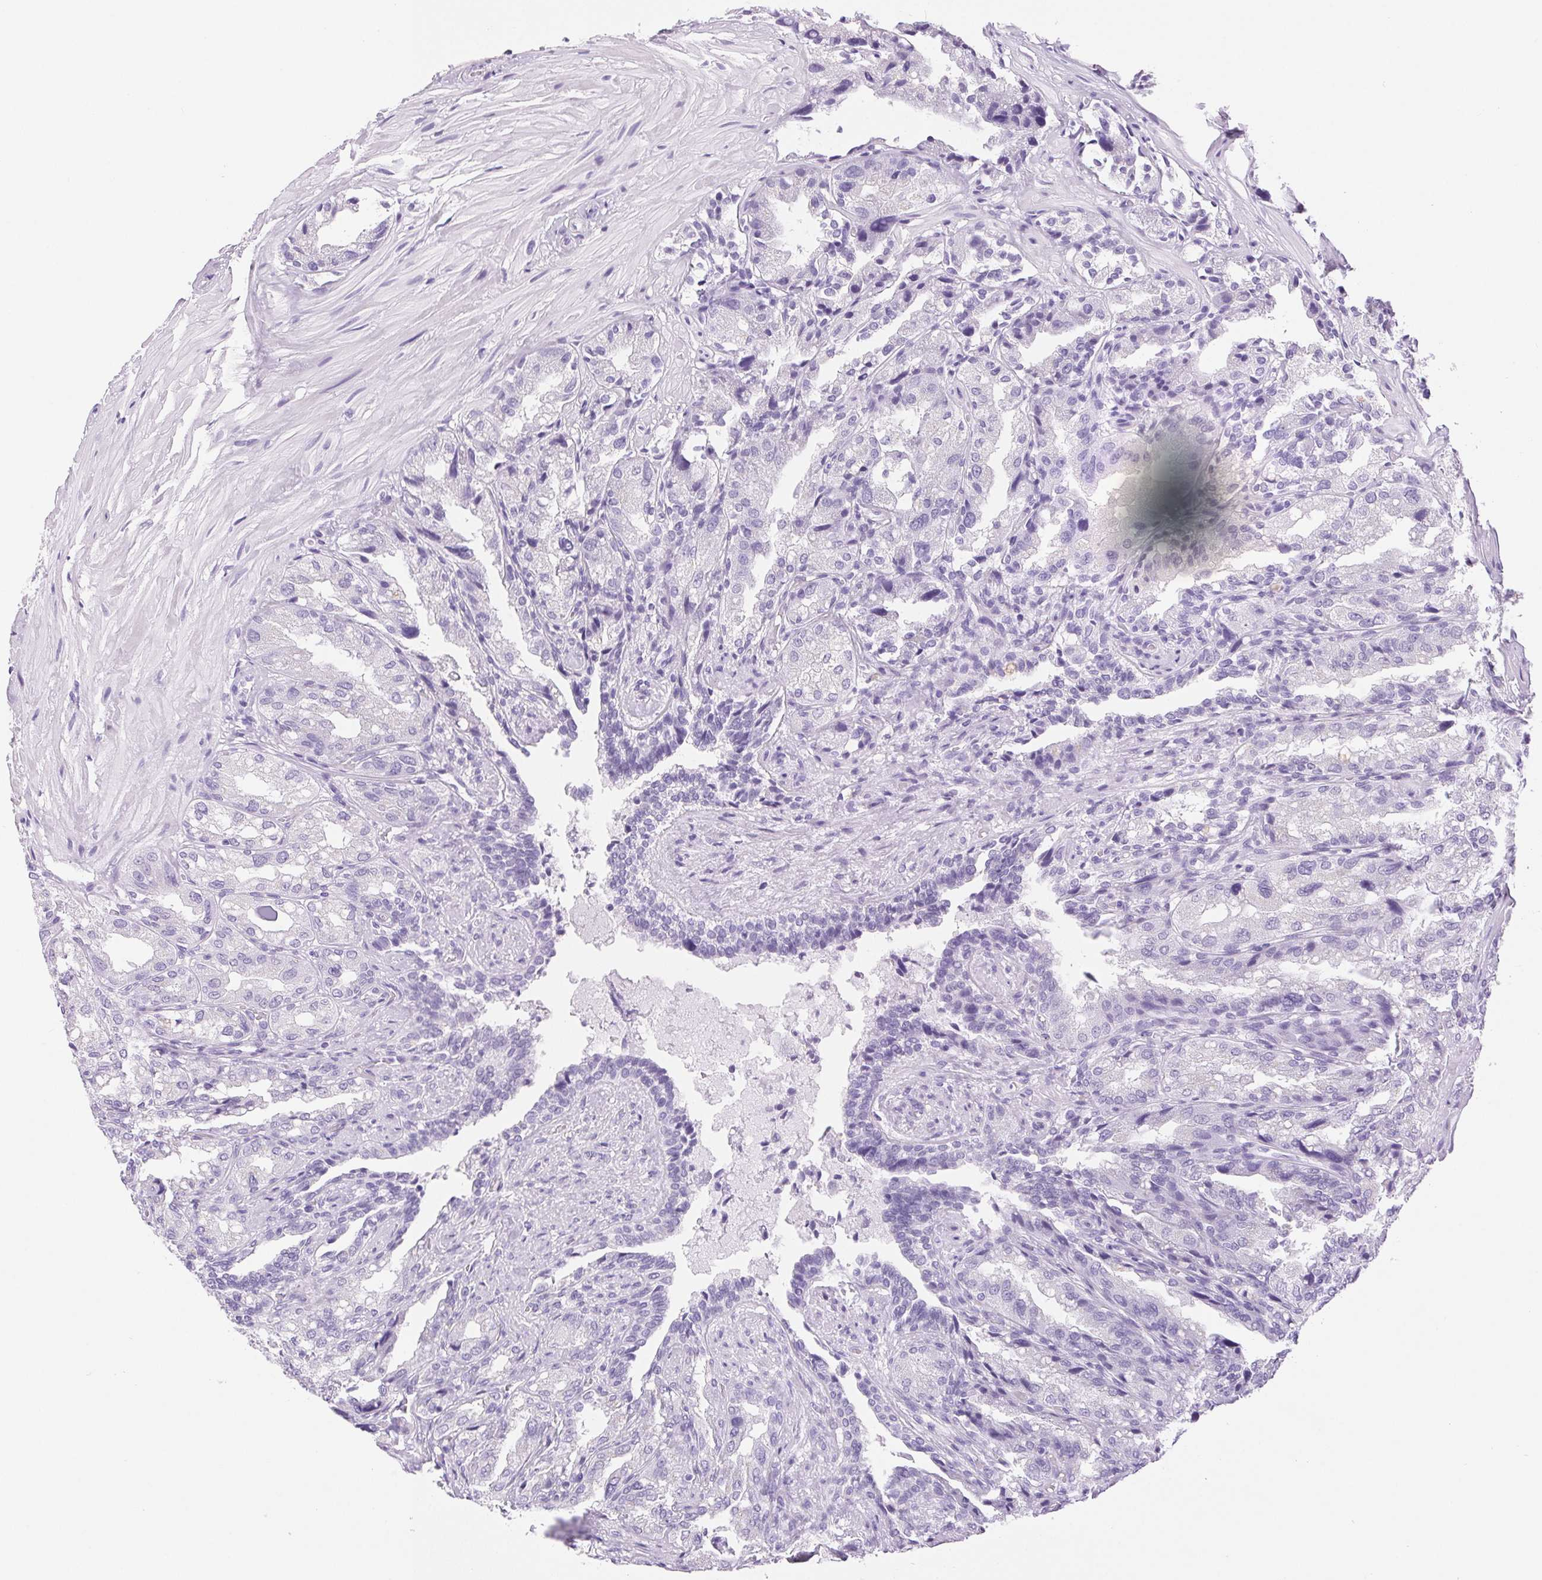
{"staining": {"intensity": "weak", "quantity": "<25%", "location": "cytoplasmic/membranous"}, "tissue": "seminal vesicle", "cell_type": "Glandular cells", "image_type": "normal", "snomed": [{"axis": "morphology", "description": "Normal tissue, NOS"}, {"axis": "topography", "description": "Seminal veicle"}], "caption": "This is an IHC histopathology image of unremarkable human seminal vesicle. There is no expression in glandular cells.", "gene": "SERPINB3", "patient": {"sex": "male", "age": 57}}